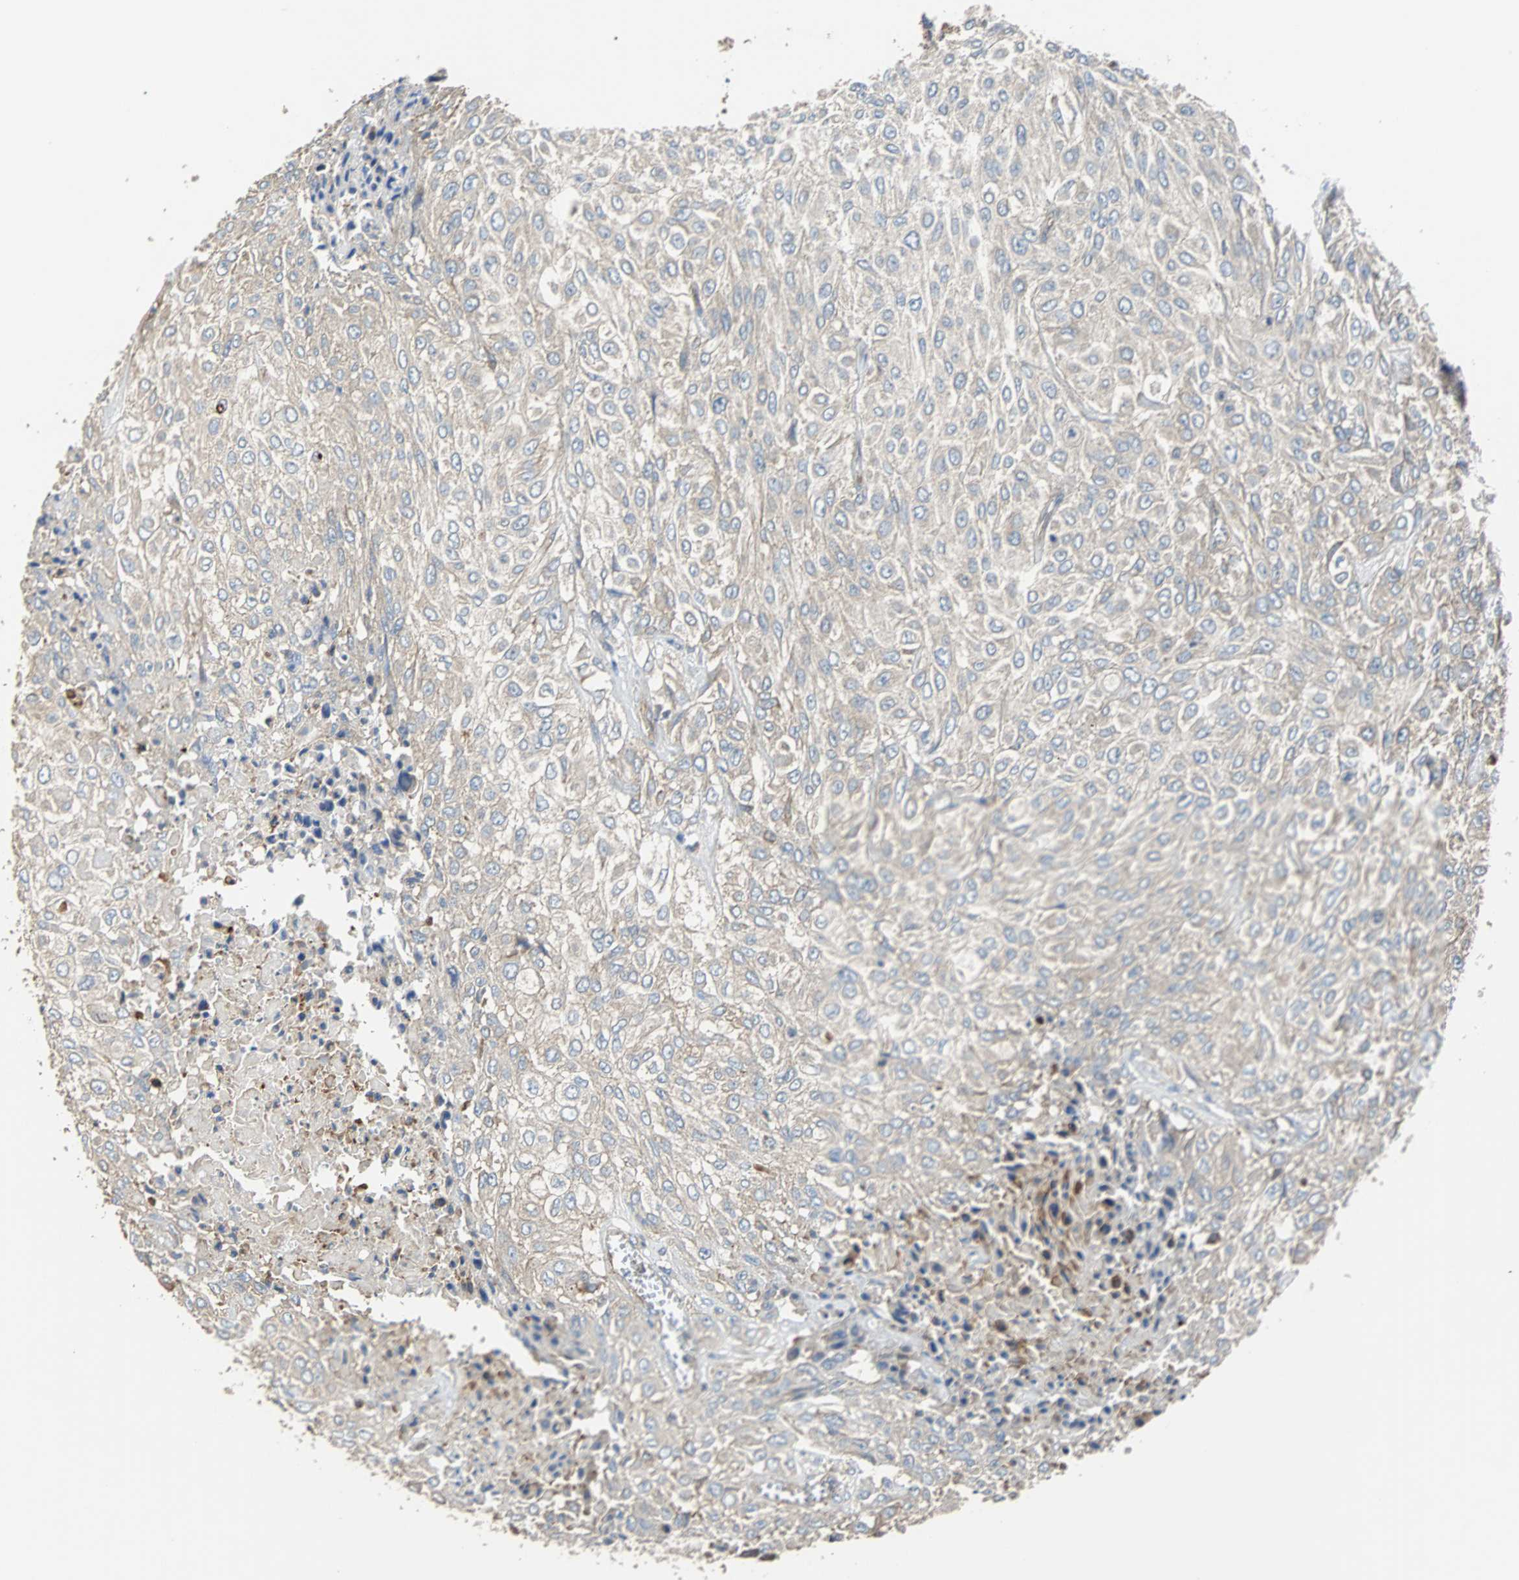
{"staining": {"intensity": "weak", "quantity": ">75%", "location": "cytoplasmic/membranous"}, "tissue": "urothelial cancer", "cell_type": "Tumor cells", "image_type": "cancer", "snomed": [{"axis": "morphology", "description": "Urothelial carcinoma, High grade"}, {"axis": "topography", "description": "Urinary bladder"}], "caption": "The micrograph reveals a brown stain indicating the presence of a protein in the cytoplasmic/membranous of tumor cells in urothelial cancer. Nuclei are stained in blue.", "gene": "PLCG2", "patient": {"sex": "male", "age": 57}}